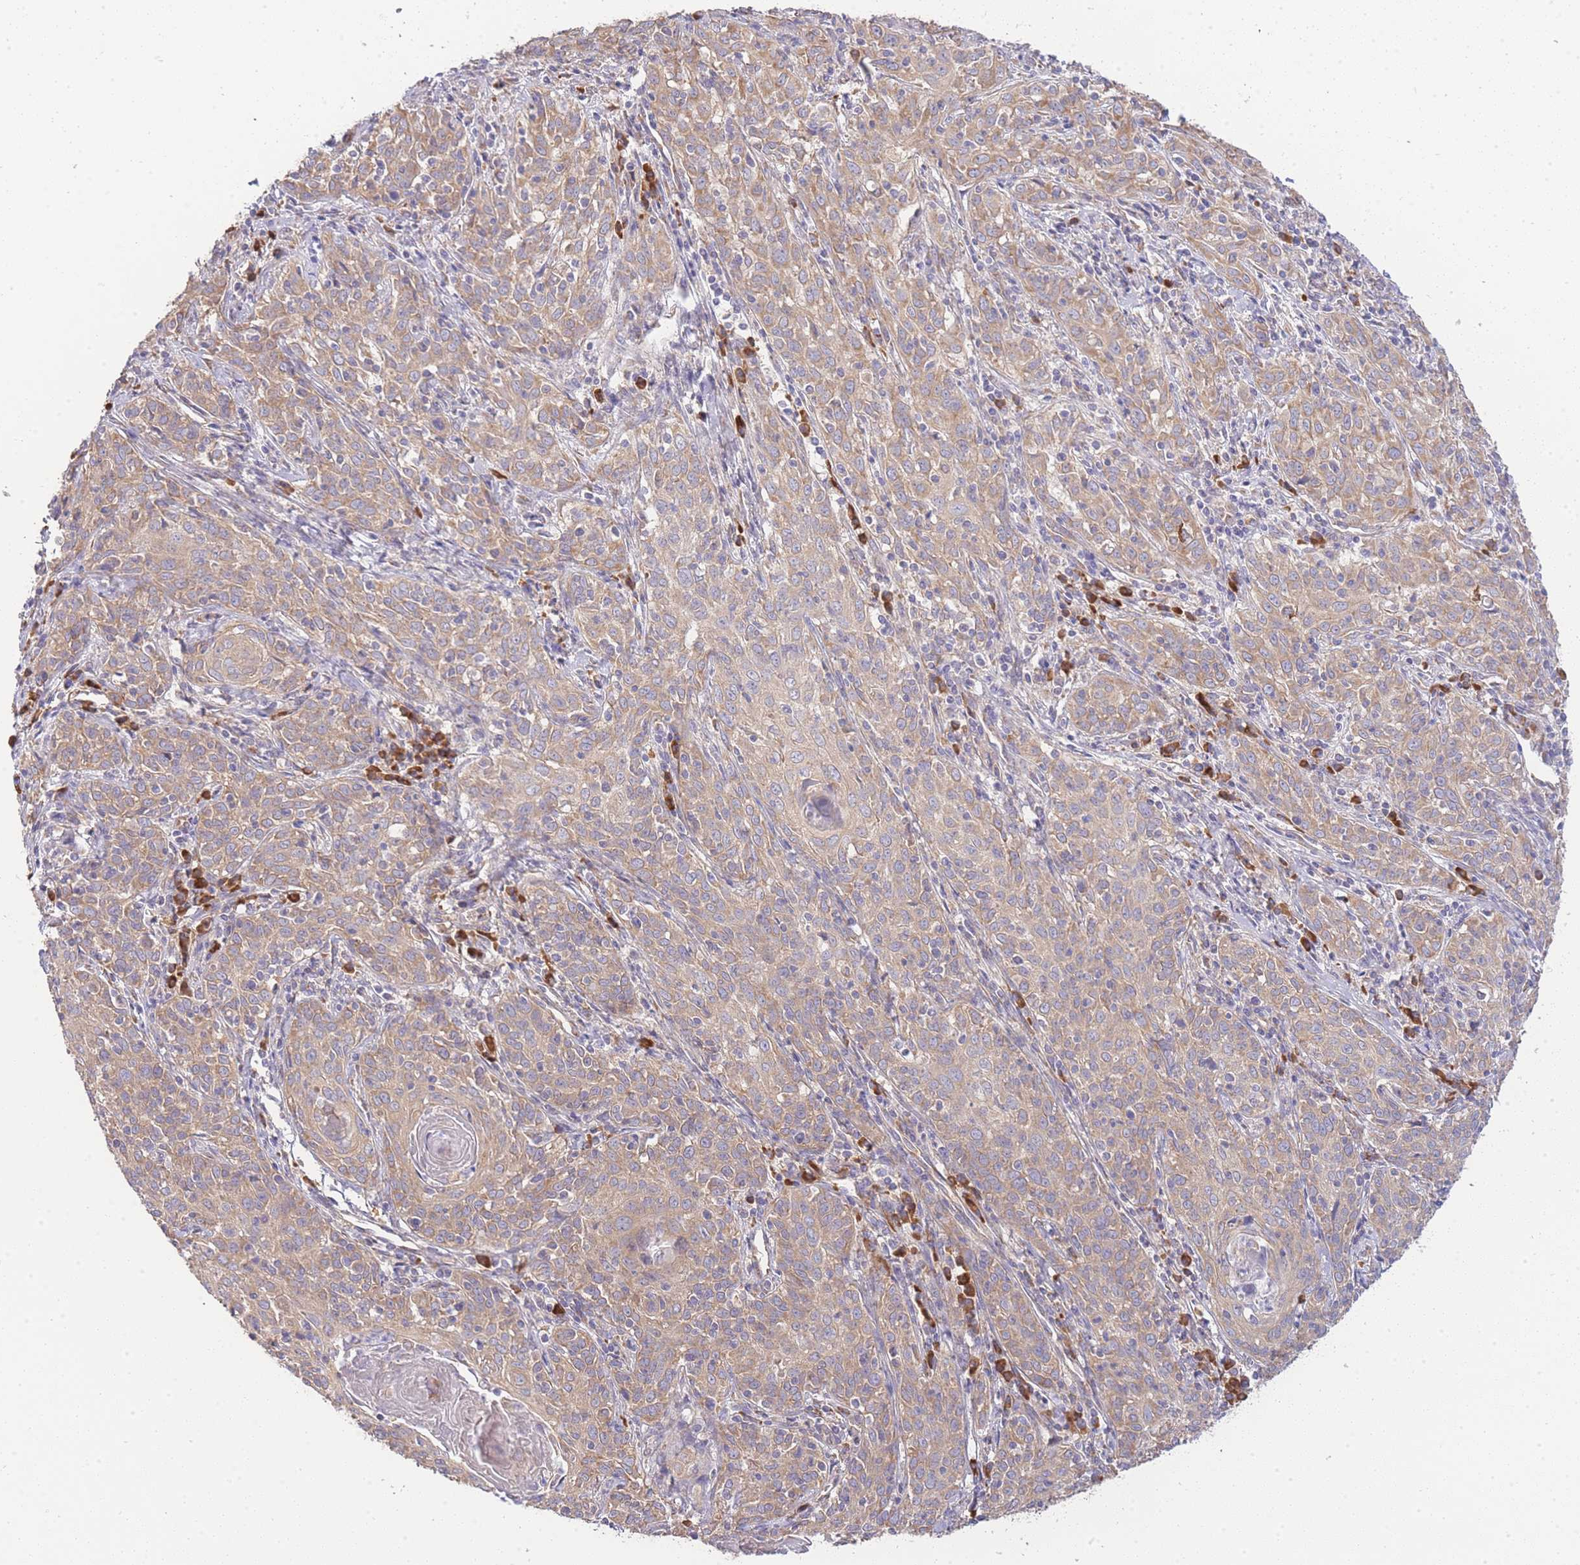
{"staining": {"intensity": "moderate", "quantity": ">75%", "location": "cytoplasmic/membranous"}, "tissue": "cervical cancer", "cell_type": "Tumor cells", "image_type": "cancer", "snomed": [{"axis": "morphology", "description": "Squamous cell carcinoma, NOS"}, {"axis": "topography", "description": "Cervix"}], "caption": "IHC image of neoplastic tissue: squamous cell carcinoma (cervical) stained using immunohistochemistry (IHC) shows medium levels of moderate protein expression localized specifically in the cytoplasmic/membranous of tumor cells, appearing as a cytoplasmic/membranous brown color.", "gene": "BEX1", "patient": {"sex": "female", "age": 57}}